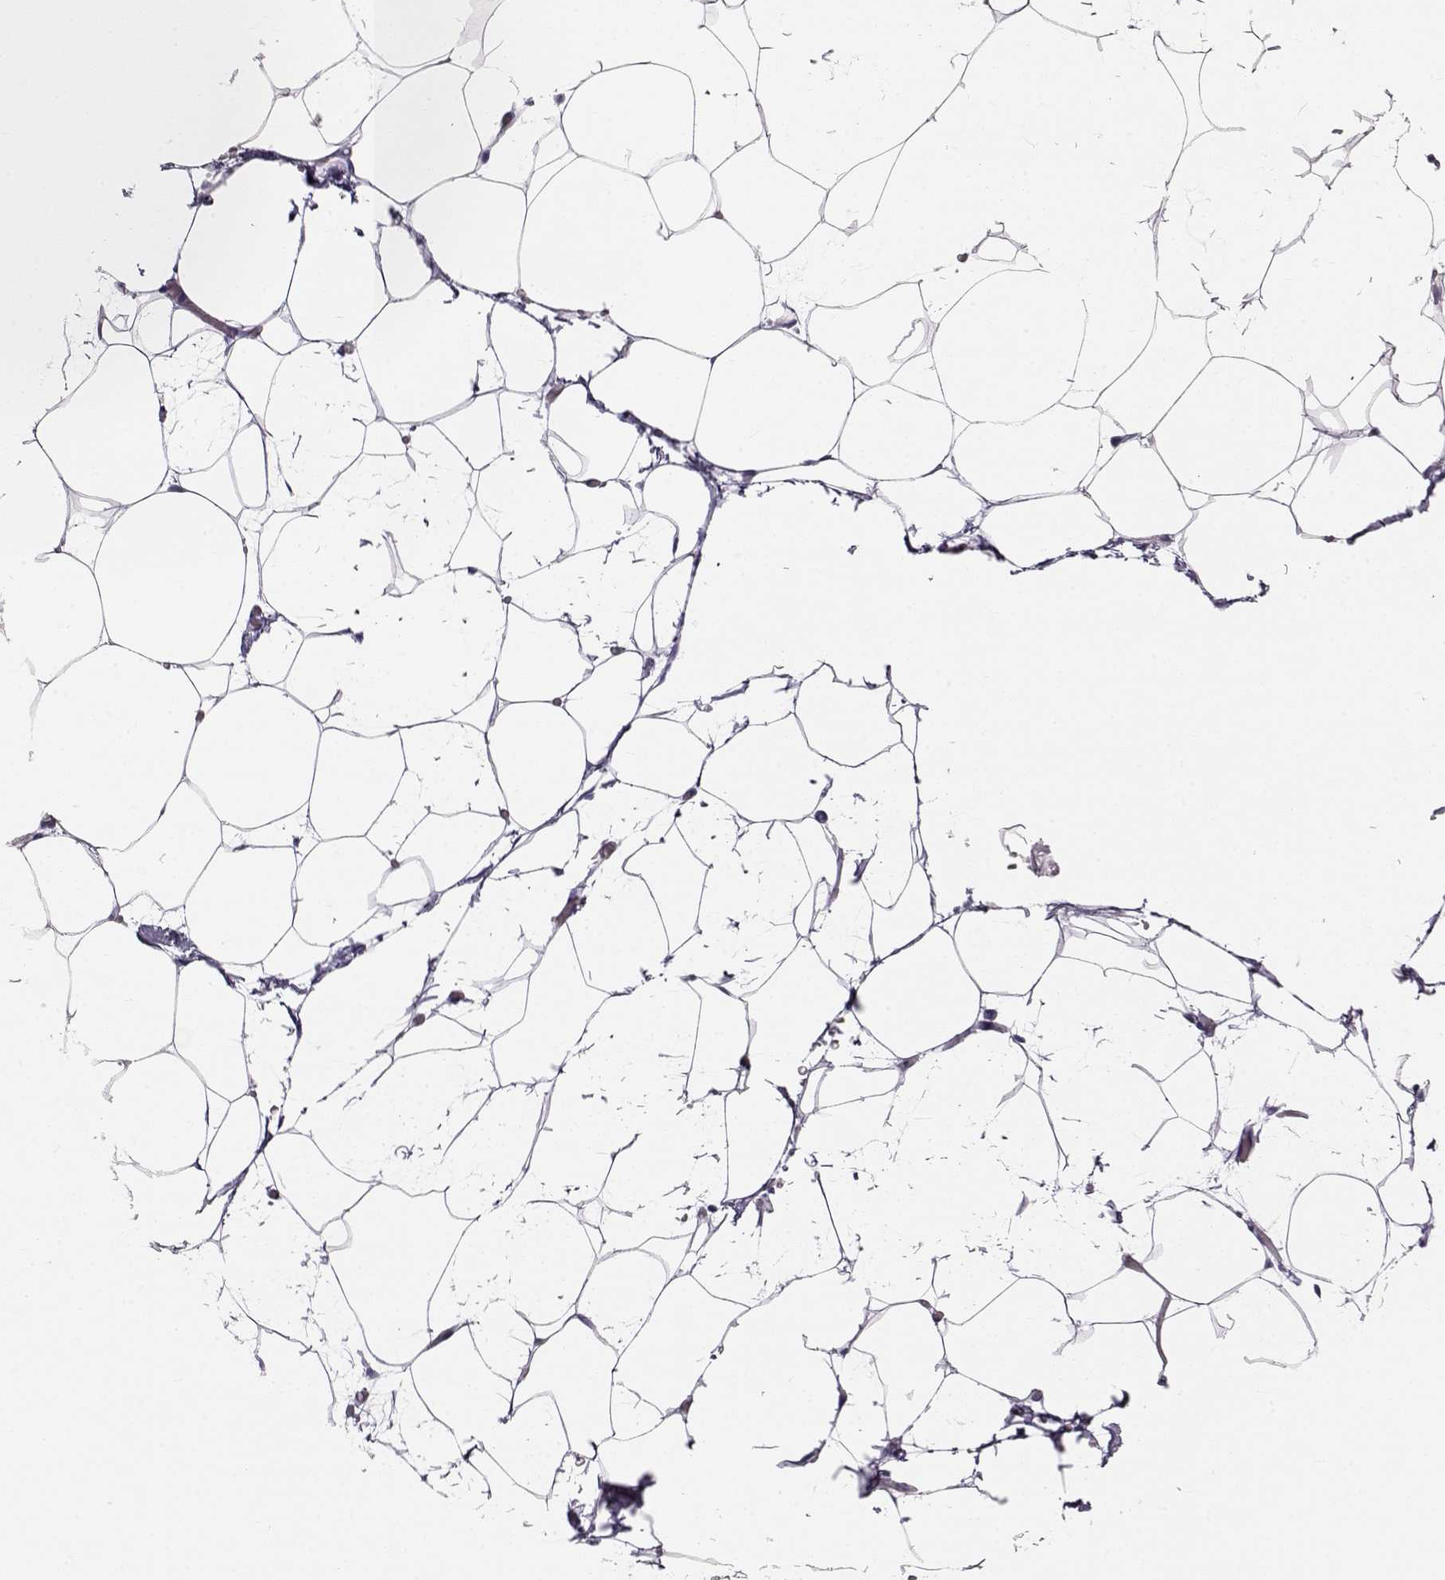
{"staining": {"intensity": "negative", "quantity": "none", "location": "none"}, "tissue": "adipose tissue", "cell_type": "Adipocytes", "image_type": "normal", "snomed": [{"axis": "morphology", "description": "Normal tissue, NOS"}, {"axis": "topography", "description": "Adipose tissue"}], "caption": "IHC of benign adipose tissue exhibits no expression in adipocytes.", "gene": "RD3", "patient": {"sex": "male", "age": 57}}